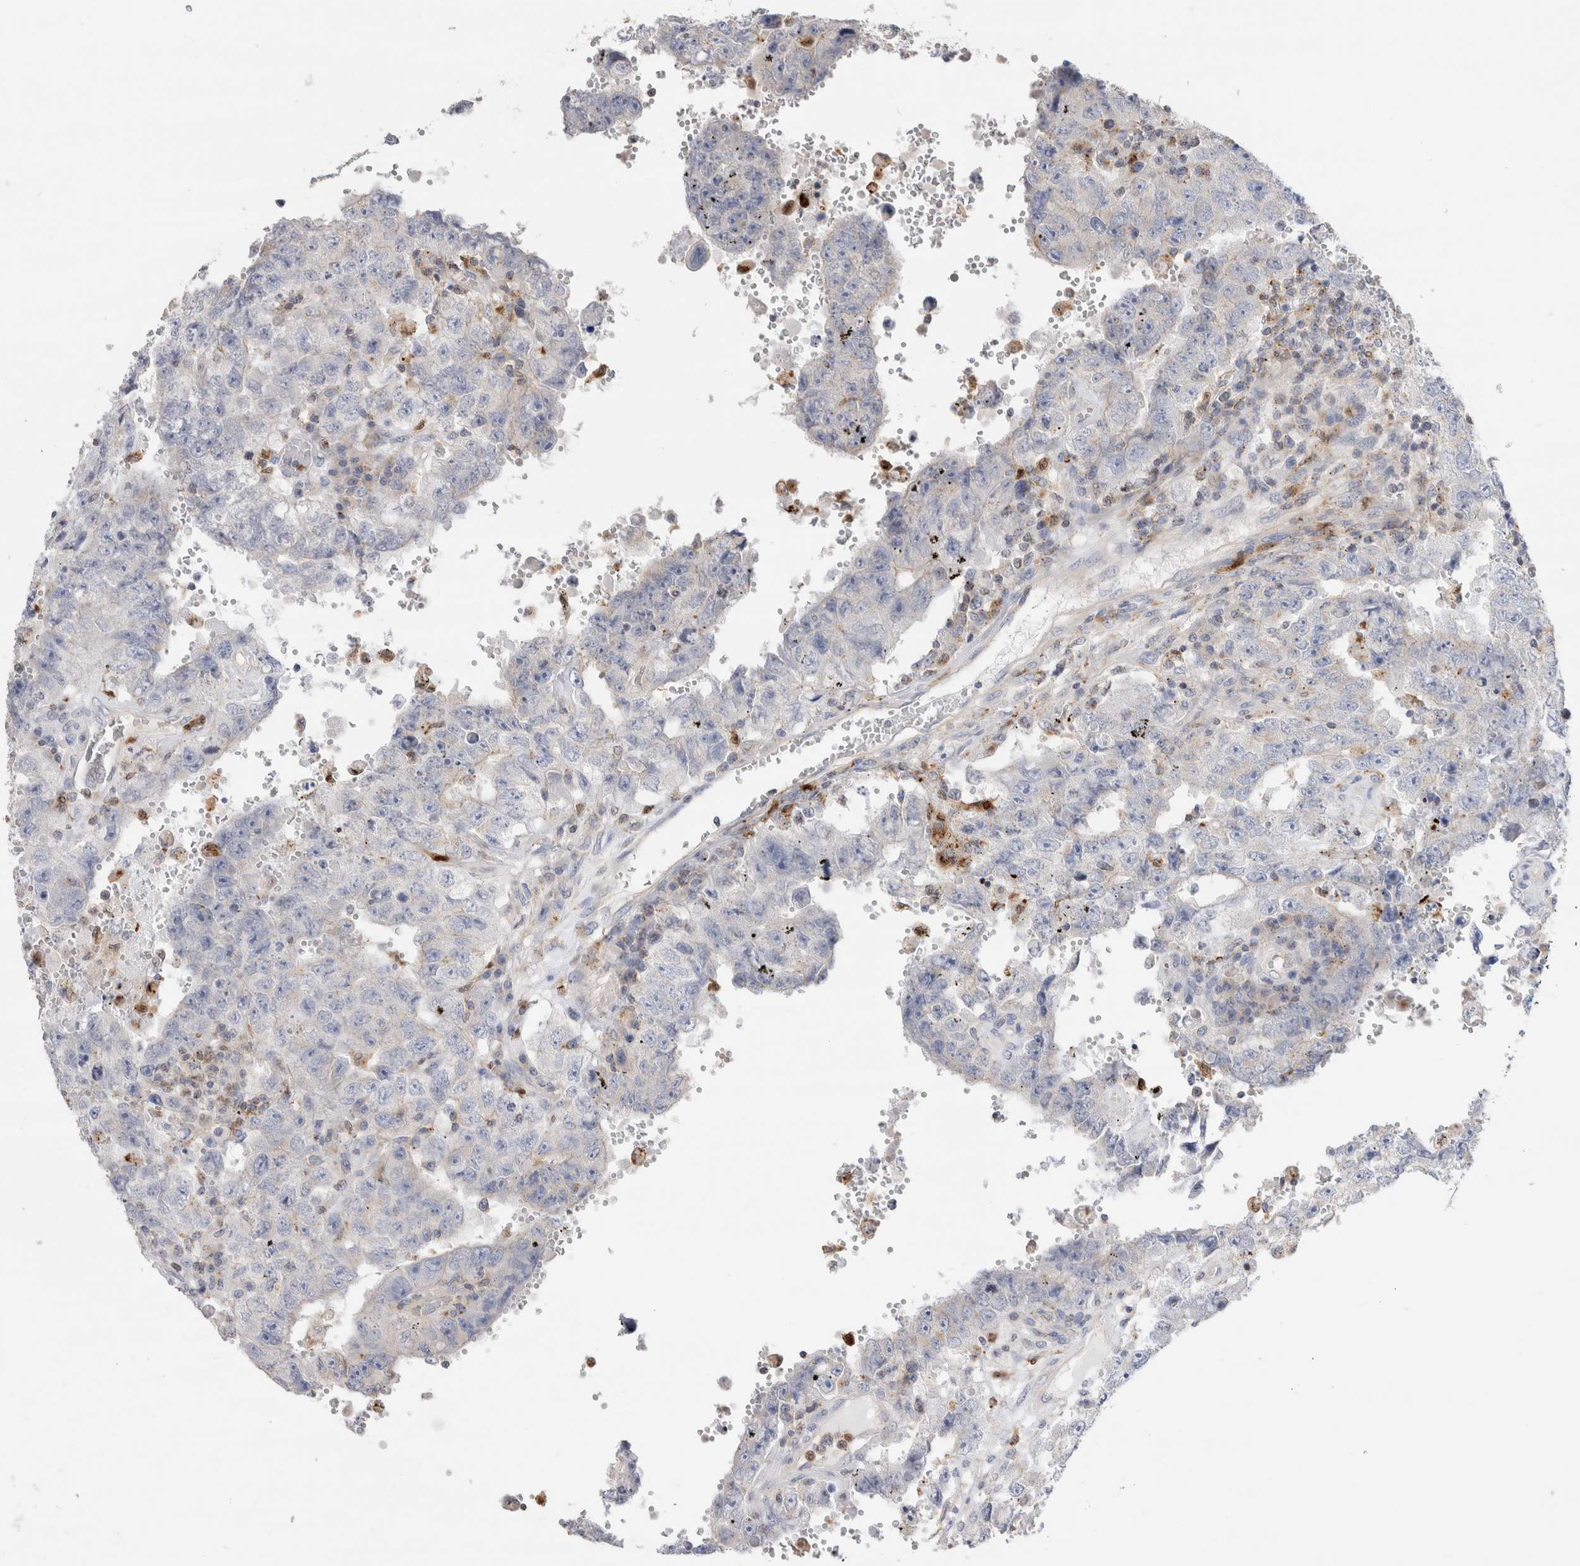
{"staining": {"intensity": "negative", "quantity": "none", "location": "none"}, "tissue": "testis cancer", "cell_type": "Tumor cells", "image_type": "cancer", "snomed": [{"axis": "morphology", "description": "Carcinoma, Embryonal, NOS"}, {"axis": "topography", "description": "Testis"}], "caption": "High power microscopy histopathology image of an immunohistochemistry photomicrograph of testis cancer (embryonal carcinoma), revealing no significant expression in tumor cells.", "gene": "NXT2", "patient": {"sex": "male", "age": 26}}